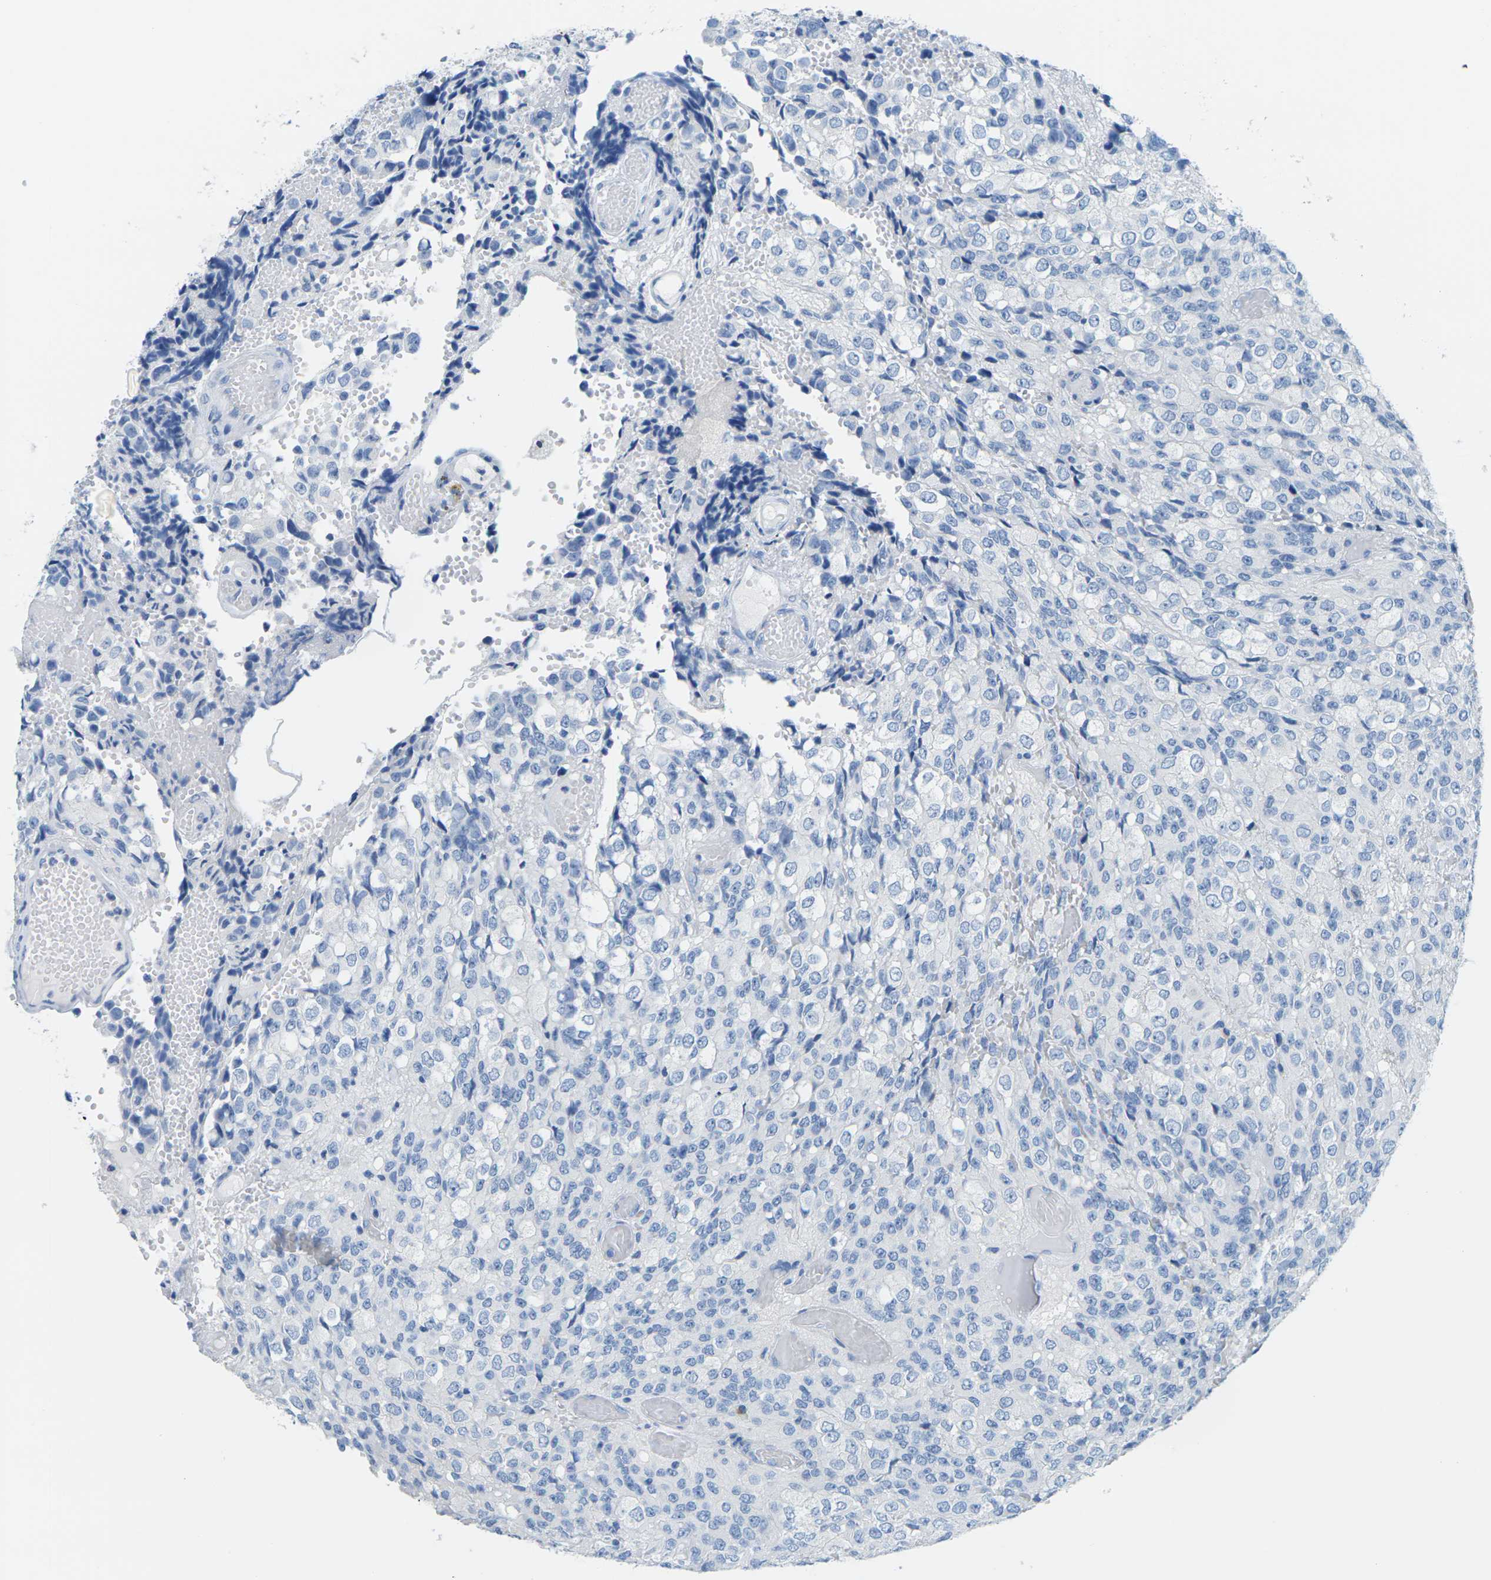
{"staining": {"intensity": "negative", "quantity": "none", "location": "none"}, "tissue": "glioma", "cell_type": "Tumor cells", "image_type": "cancer", "snomed": [{"axis": "morphology", "description": "Glioma, malignant, High grade"}, {"axis": "topography", "description": "Brain"}], "caption": "This is an immunohistochemistry (IHC) image of human glioma. There is no expression in tumor cells.", "gene": "SLC12A1", "patient": {"sex": "male", "age": 32}}